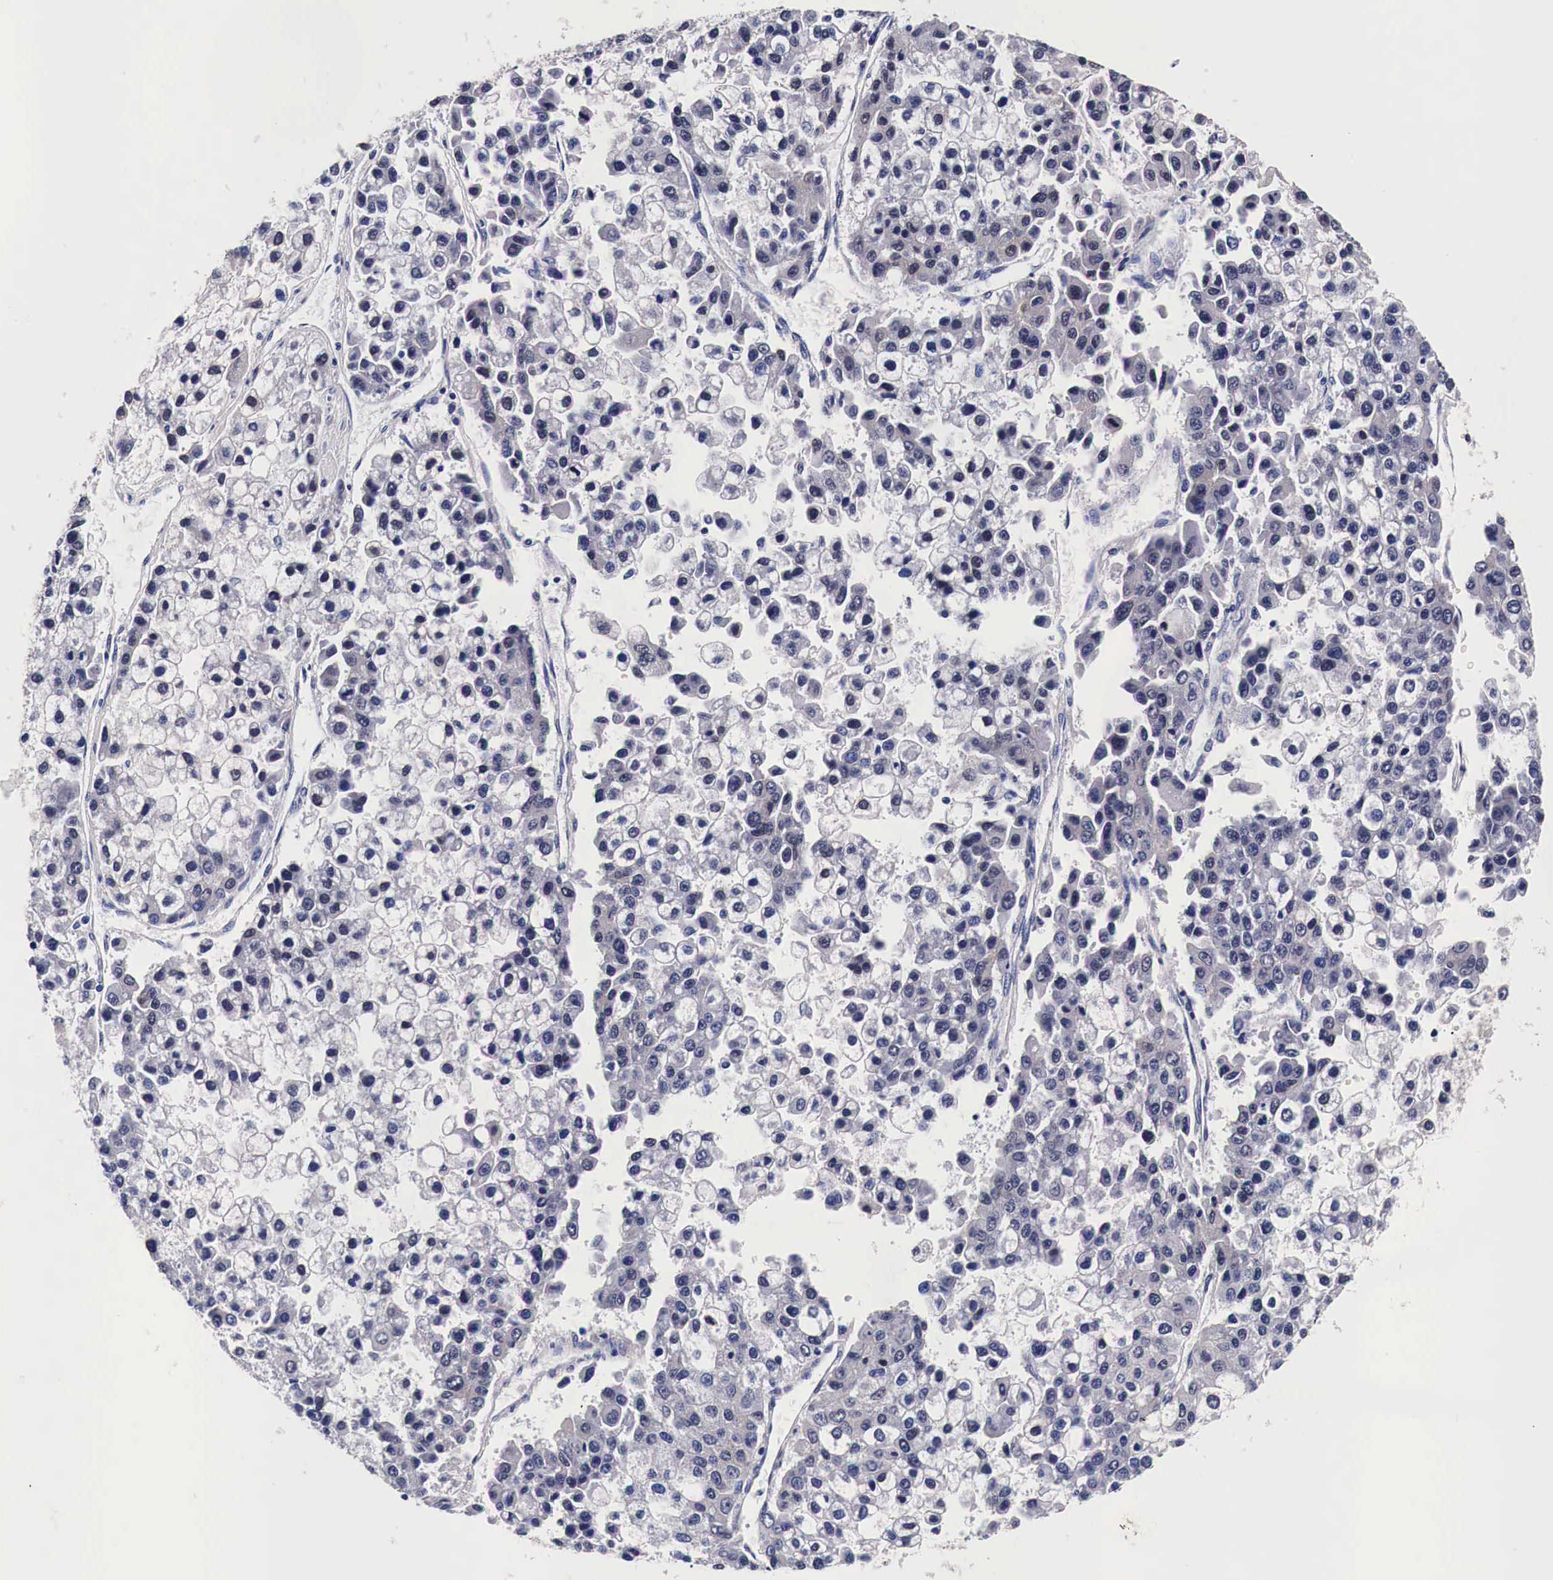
{"staining": {"intensity": "negative", "quantity": "none", "location": "none"}, "tissue": "liver cancer", "cell_type": "Tumor cells", "image_type": "cancer", "snomed": [{"axis": "morphology", "description": "Carcinoma, Hepatocellular, NOS"}, {"axis": "topography", "description": "Liver"}], "caption": "IHC histopathology image of liver cancer stained for a protein (brown), which exhibits no expression in tumor cells.", "gene": "HSPB1", "patient": {"sex": "female", "age": 66}}